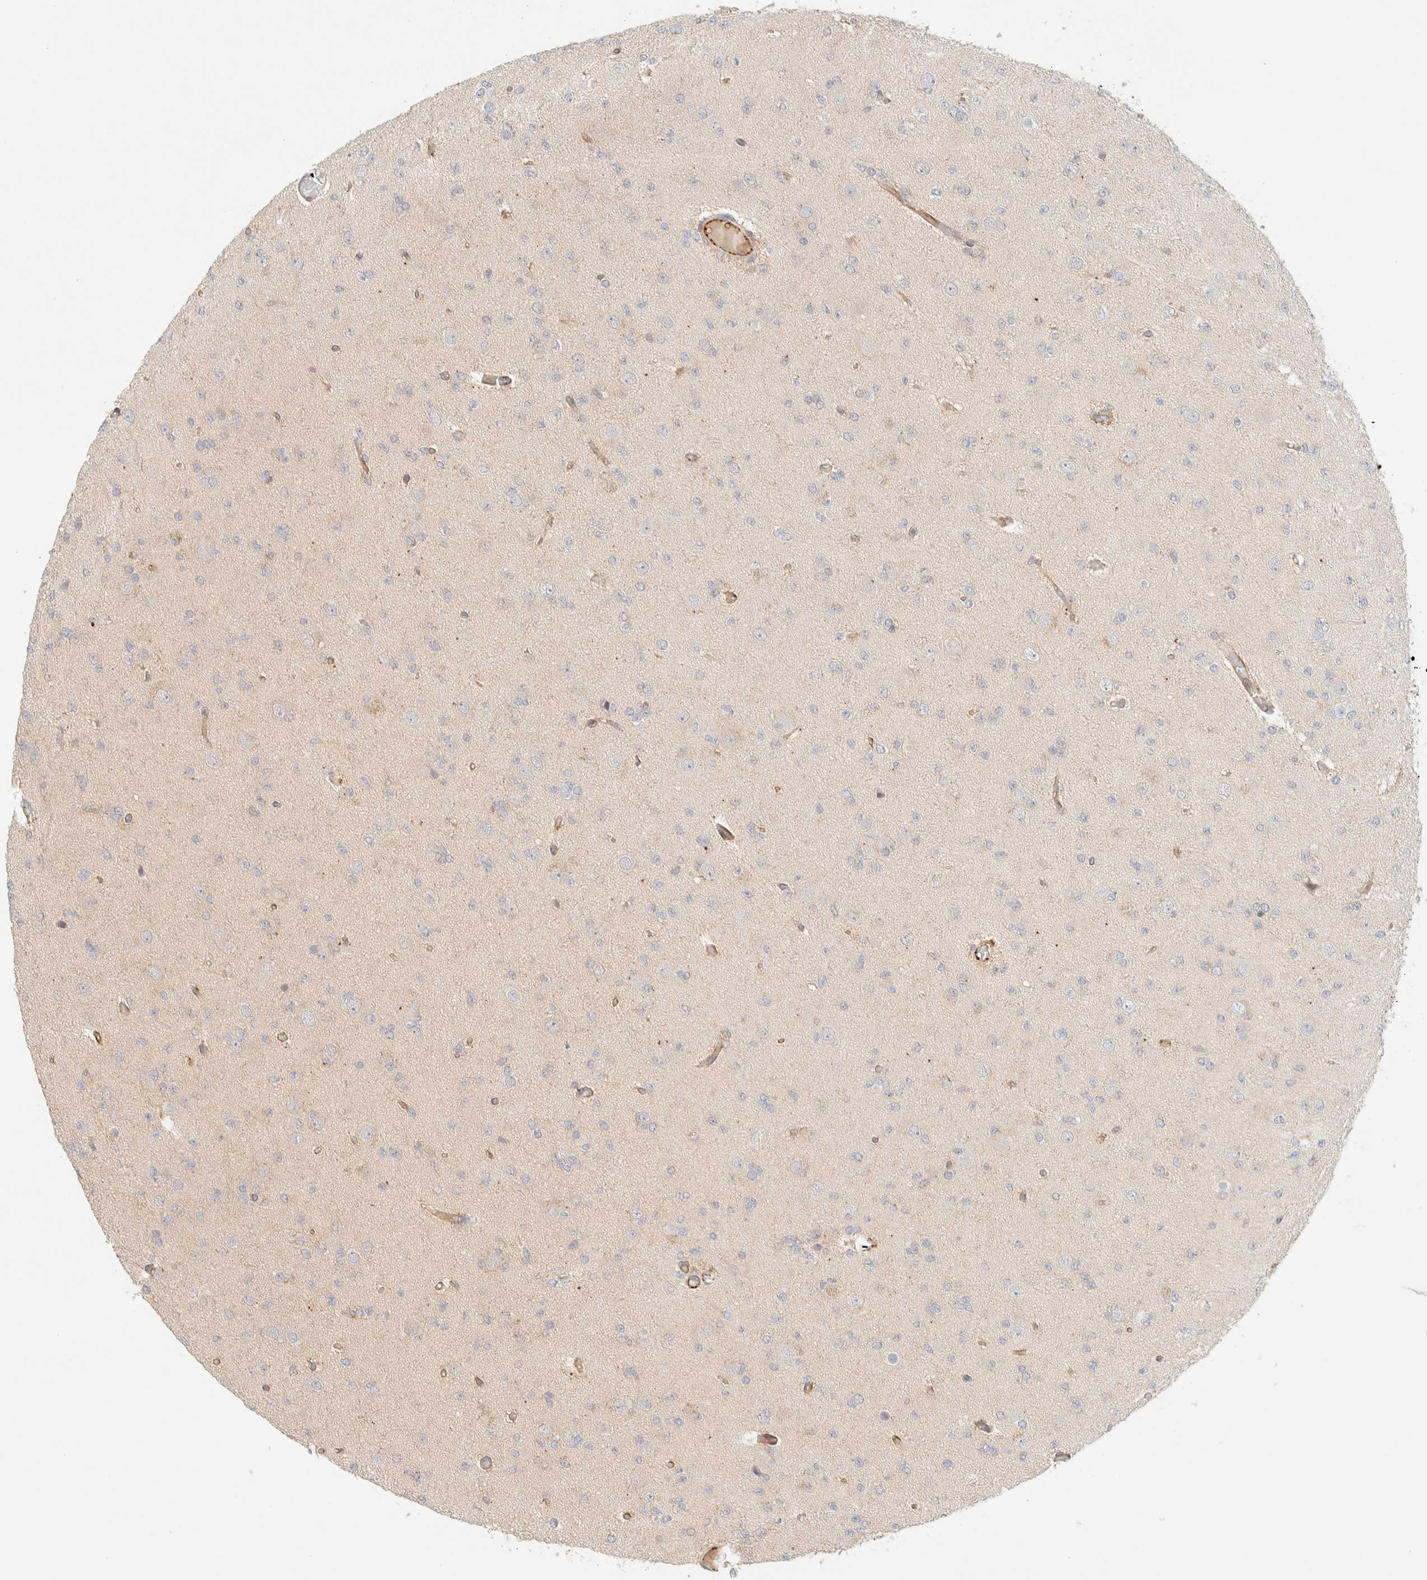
{"staining": {"intensity": "negative", "quantity": "none", "location": "none"}, "tissue": "glioma", "cell_type": "Tumor cells", "image_type": "cancer", "snomed": [{"axis": "morphology", "description": "Glioma, malignant, Low grade"}, {"axis": "topography", "description": "Brain"}], "caption": "Malignant low-grade glioma stained for a protein using immunohistochemistry reveals no staining tumor cells.", "gene": "FAT1", "patient": {"sex": "female", "age": 22}}